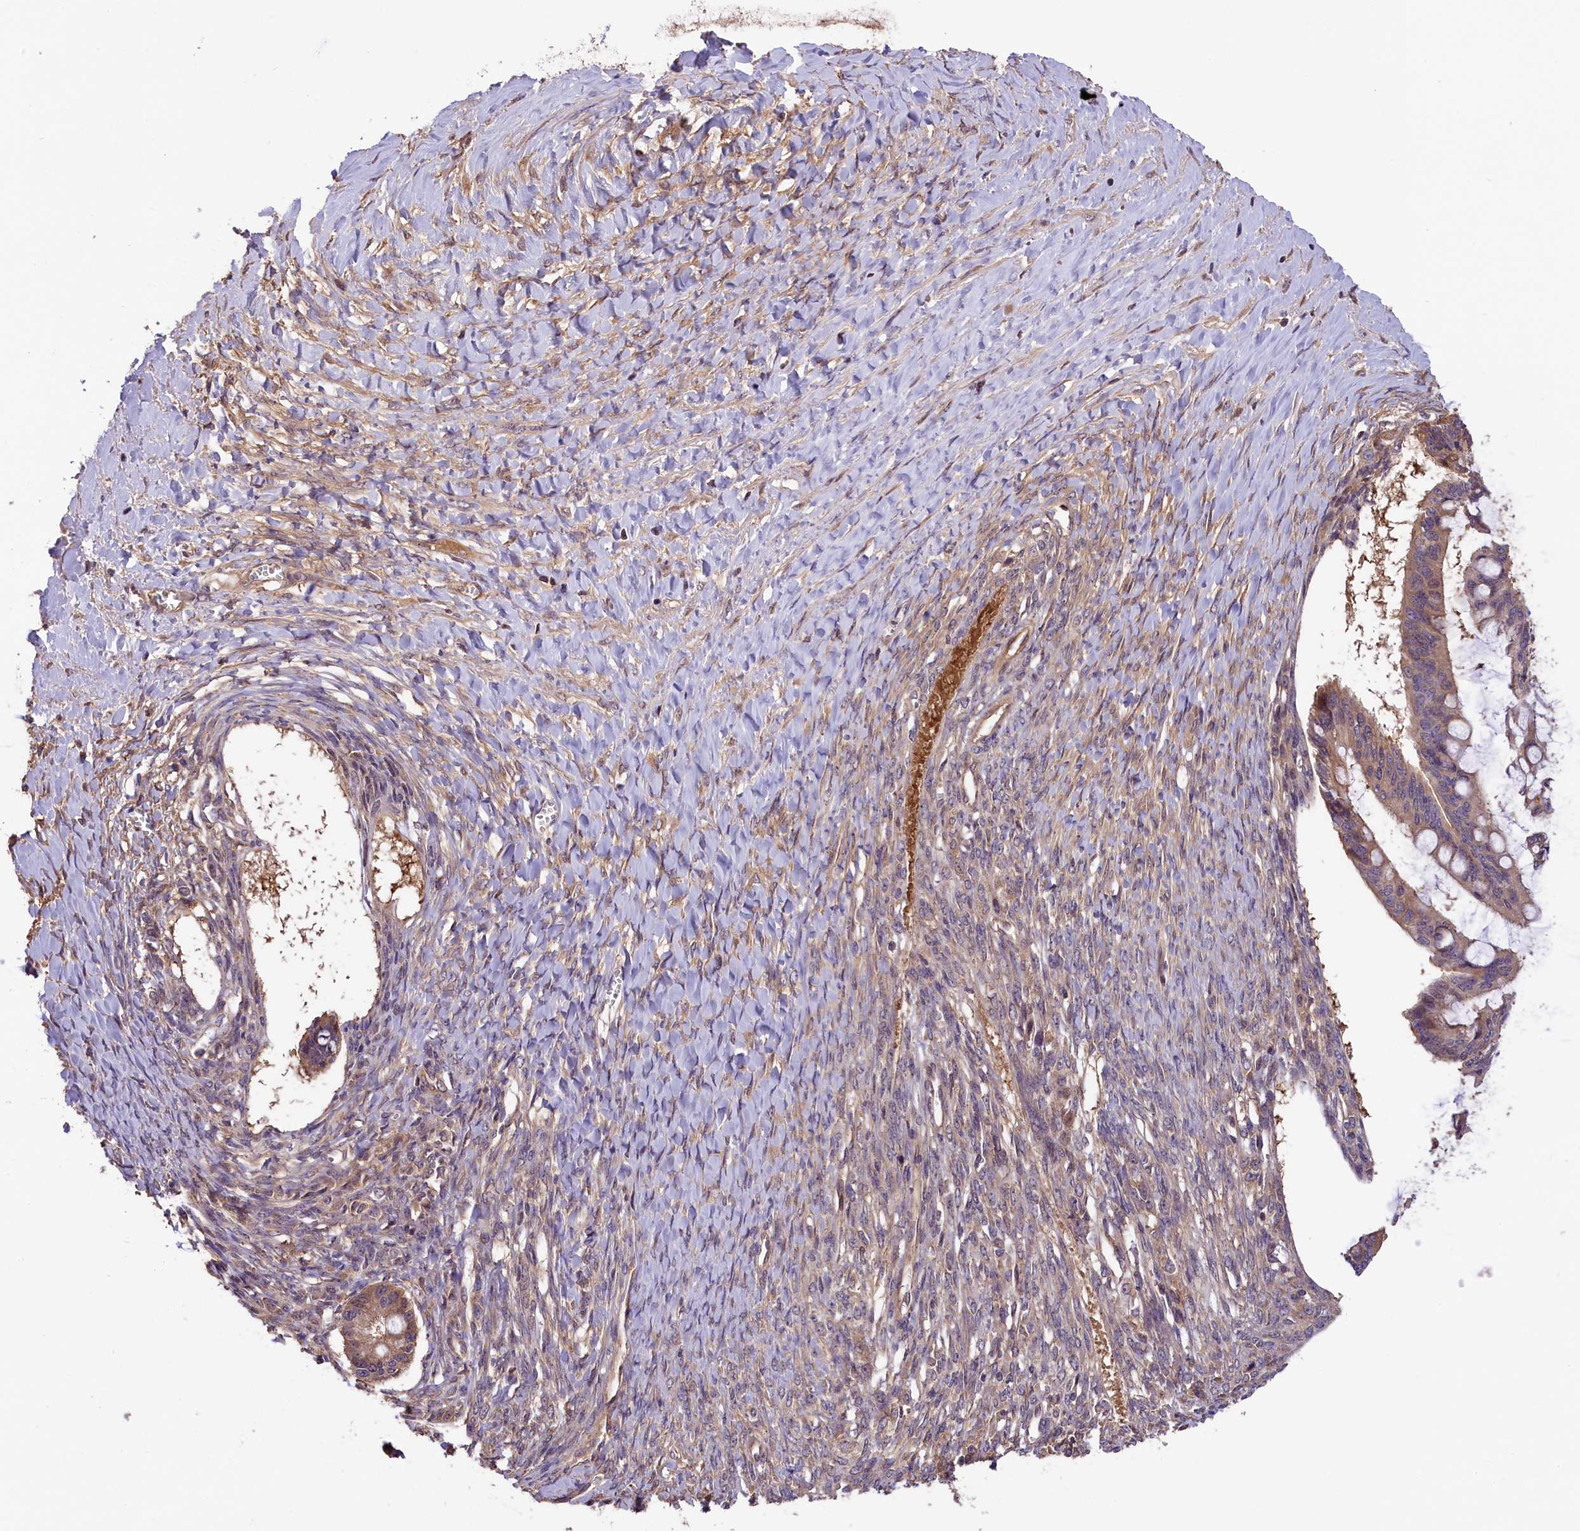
{"staining": {"intensity": "weak", "quantity": ">75%", "location": "cytoplasmic/membranous"}, "tissue": "ovarian cancer", "cell_type": "Tumor cells", "image_type": "cancer", "snomed": [{"axis": "morphology", "description": "Cystadenocarcinoma, mucinous, NOS"}, {"axis": "topography", "description": "Ovary"}], "caption": "A low amount of weak cytoplasmic/membranous staining is identified in approximately >75% of tumor cells in ovarian cancer tissue.", "gene": "SETD6", "patient": {"sex": "female", "age": 73}}